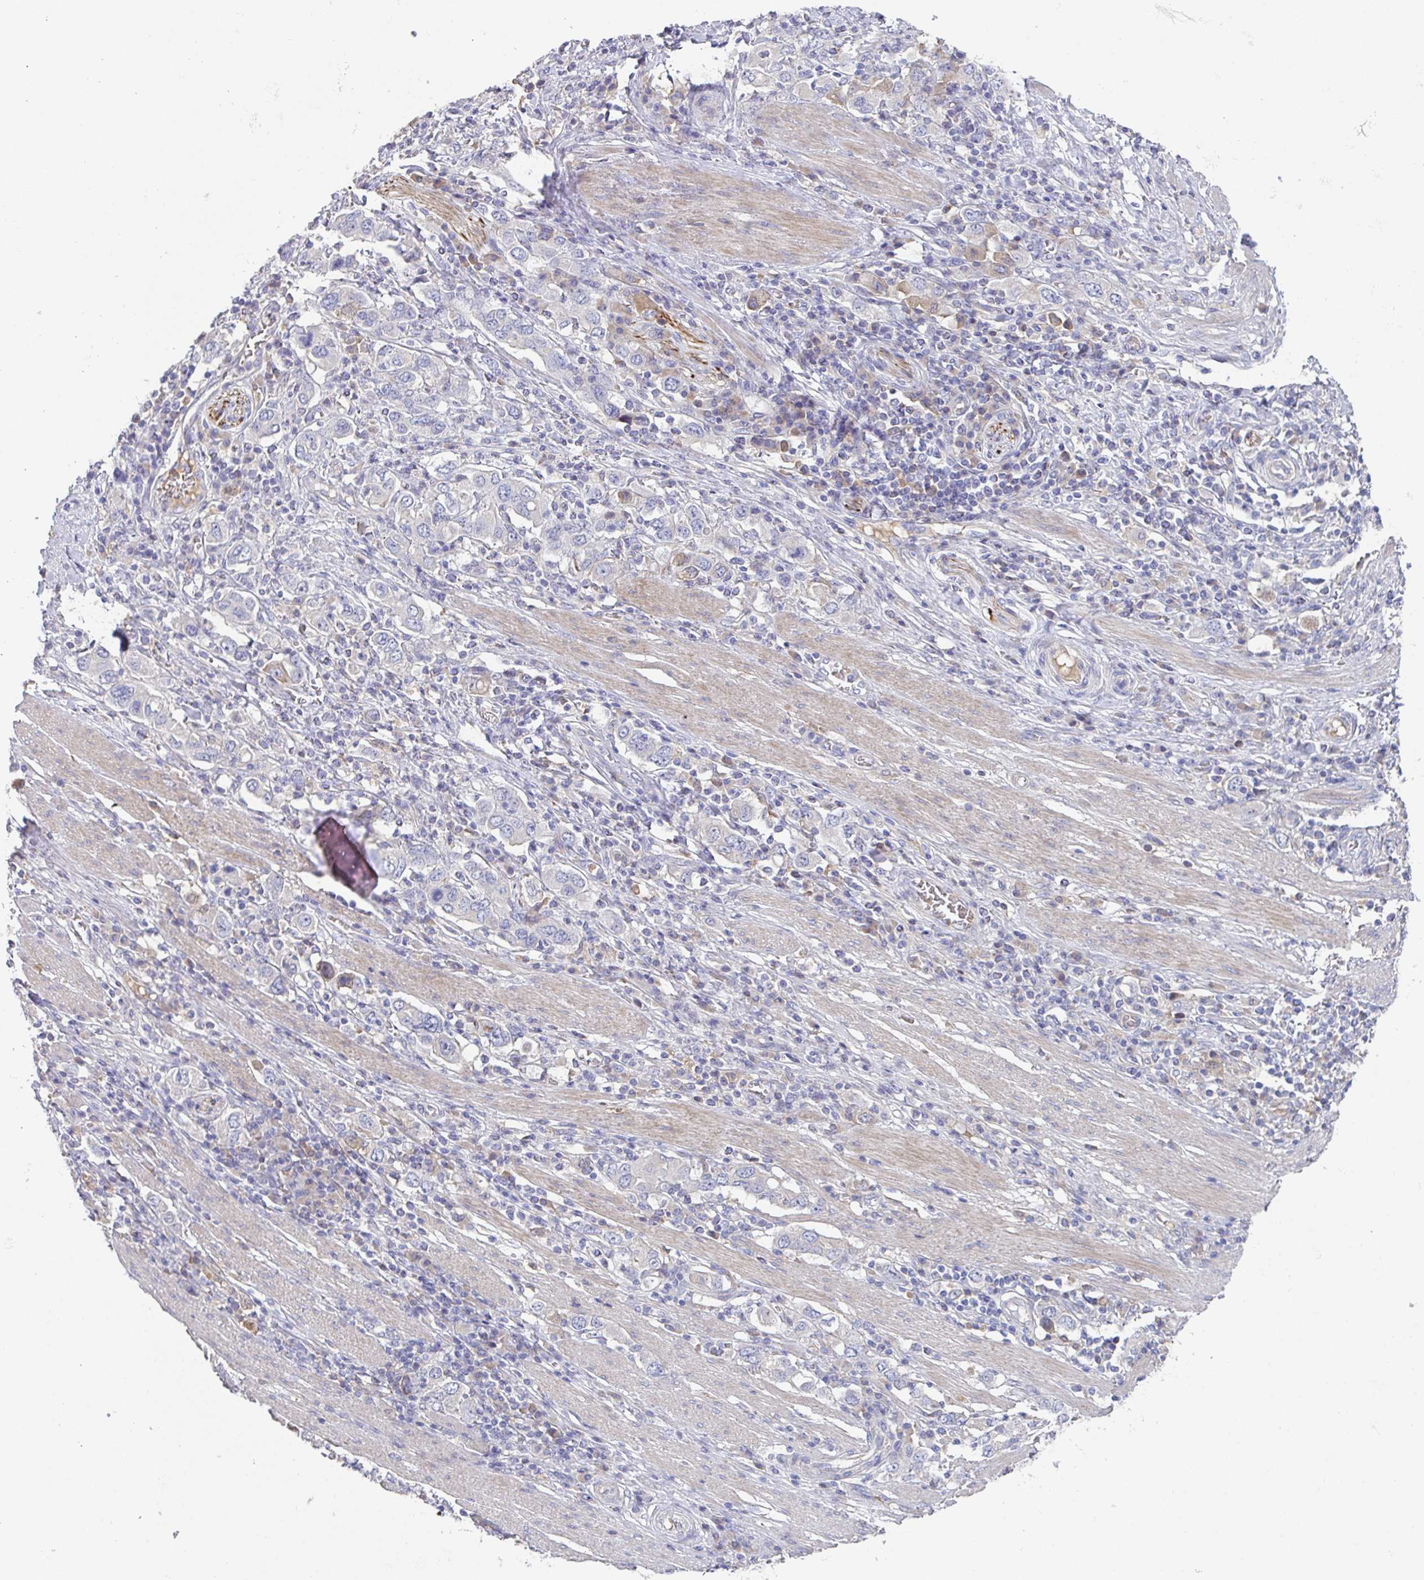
{"staining": {"intensity": "negative", "quantity": "none", "location": "none"}, "tissue": "stomach cancer", "cell_type": "Tumor cells", "image_type": "cancer", "snomed": [{"axis": "morphology", "description": "Adenocarcinoma, NOS"}, {"axis": "topography", "description": "Stomach, upper"}, {"axis": "topography", "description": "Stomach"}], "caption": "A histopathology image of human stomach adenocarcinoma is negative for staining in tumor cells. The staining was performed using DAB (3,3'-diaminobenzidine) to visualize the protein expression in brown, while the nuclei were stained in blue with hematoxylin (Magnification: 20x).", "gene": "ANO5", "patient": {"sex": "male", "age": 62}}